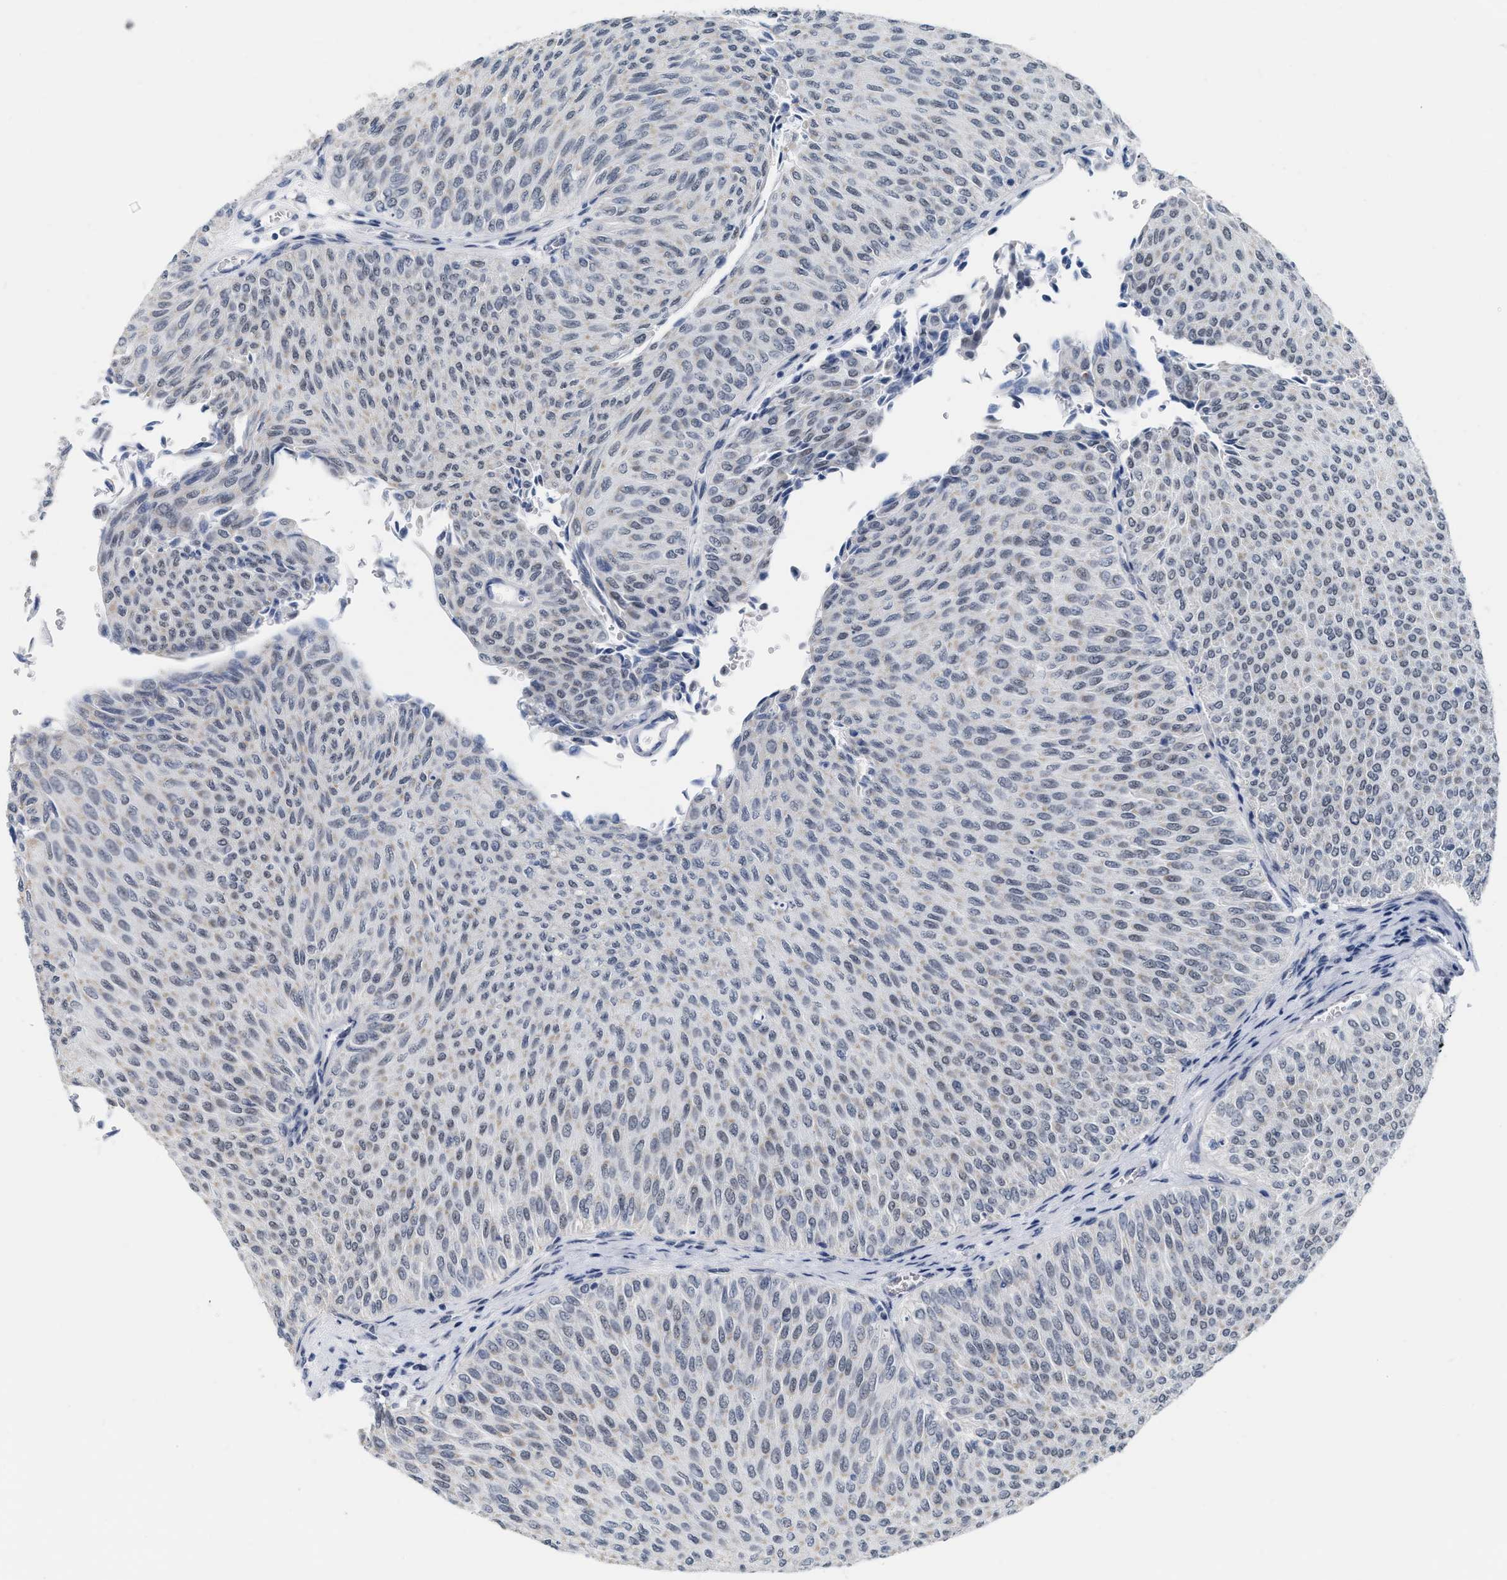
{"staining": {"intensity": "weak", "quantity": "<25%", "location": "cytoplasmic/membranous"}, "tissue": "urothelial cancer", "cell_type": "Tumor cells", "image_type": "cancer", "snomed": [{"axis": "morphology", "description": "Urothelial carcinoma, Low grade"}, {"axis": "topography", "description": "Urinary bladder"}], "caption": "DAB immunohistochemical staining of human urothelial cancer reveals no significant staining in tumor cells.", "gene": "XIRP1", "patient": {"sex": "male", "age": 78}}